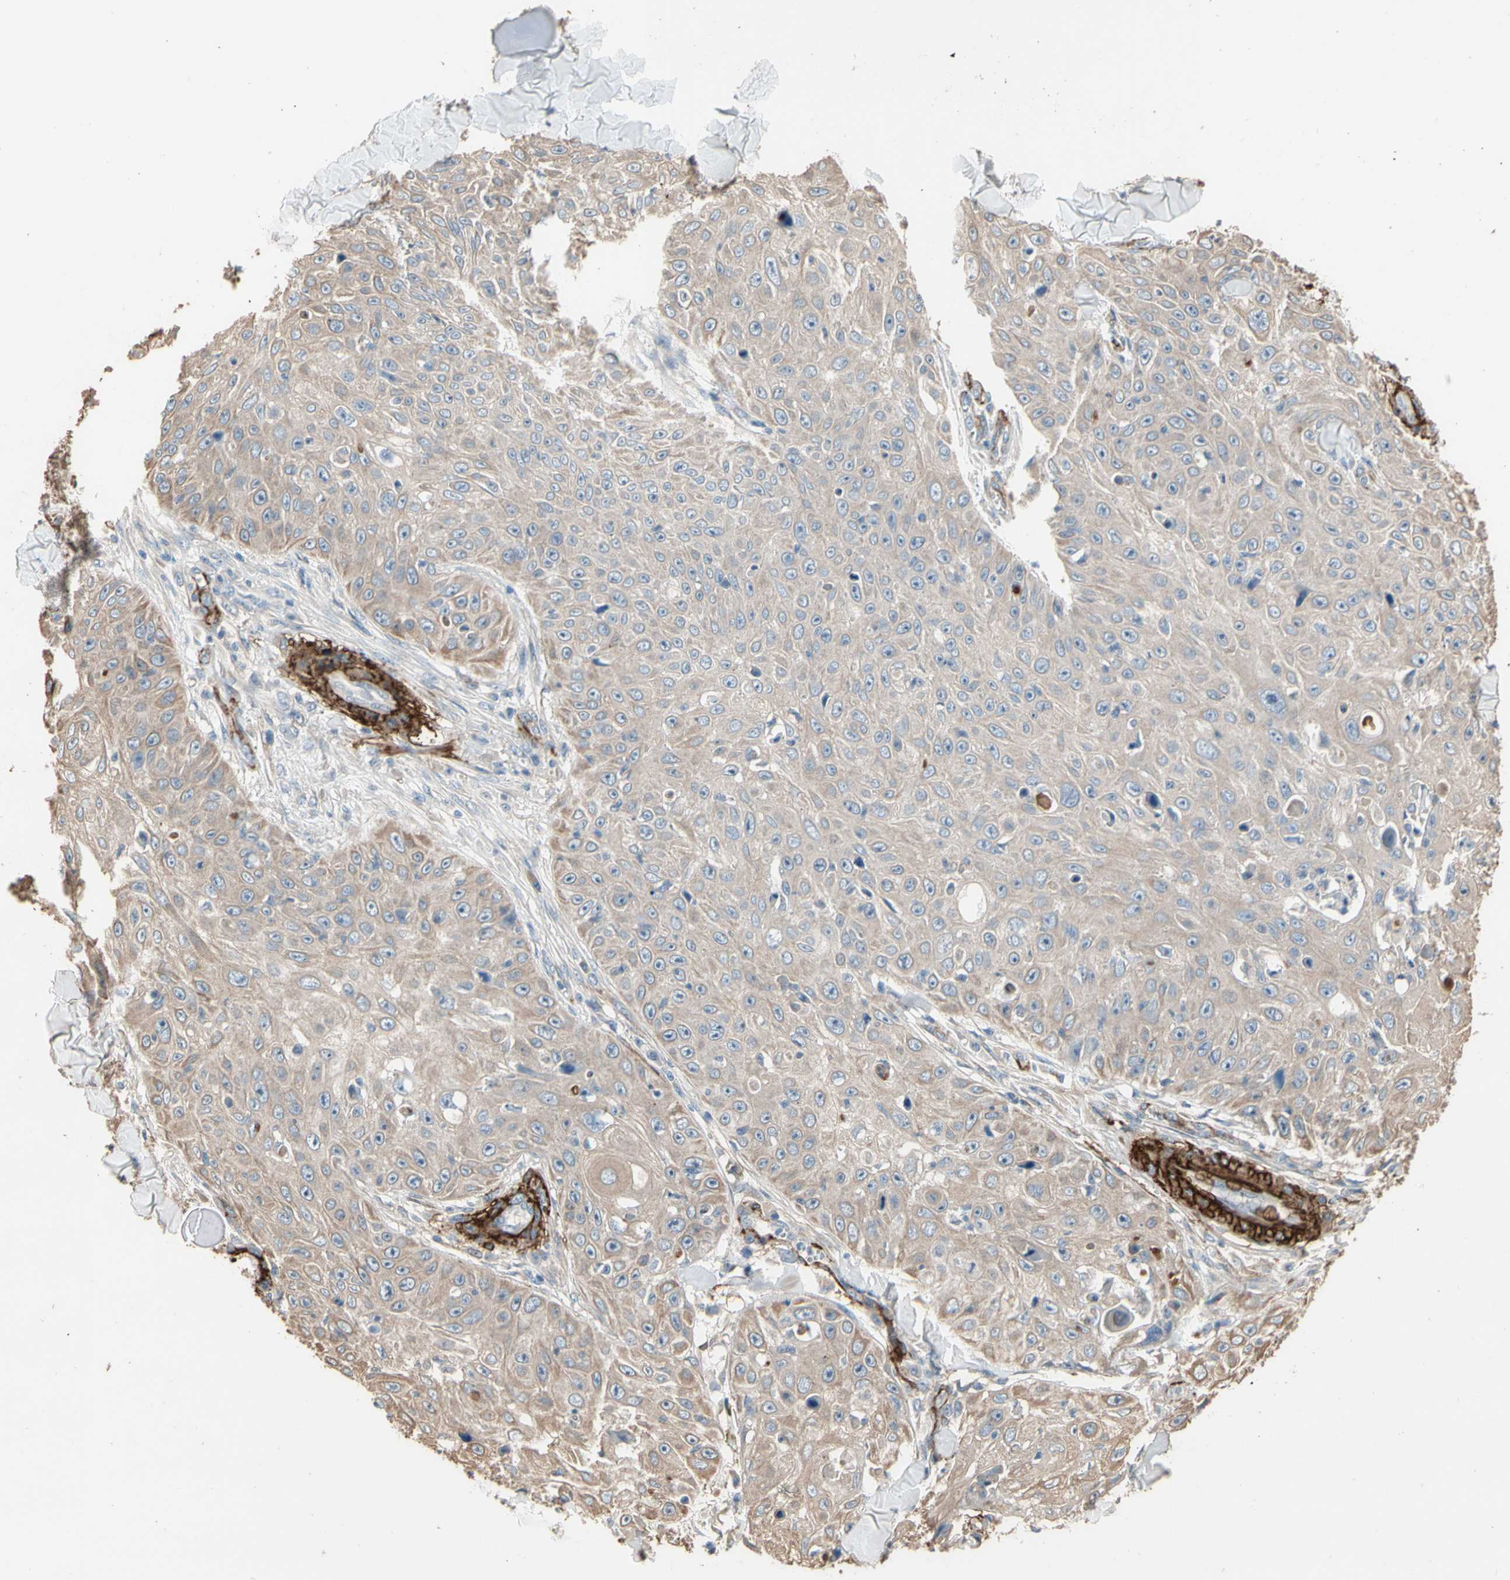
{"staining": {"intensity": "weak", "quantity": ">75%", "location": "cytoplasmic/membranous"}, "tissue": "skin cancer", "cell_type": "Tumor cells", "image_type": "cancer", "snomed": [{"axis": "morphology", "description": "Squamous cell carcinoma, NOS"}, {"axis": "topography", "description": "Skin"}], "caption": "Skin cancer (squamous cell carcinoma) was stained to show a protein in brown. There is low levels of weak cytoplasmic/membranous staining in about >75% of tumor cells.", "gene": "SUSD2", "patient": {"sex": "male", "age": 86}}